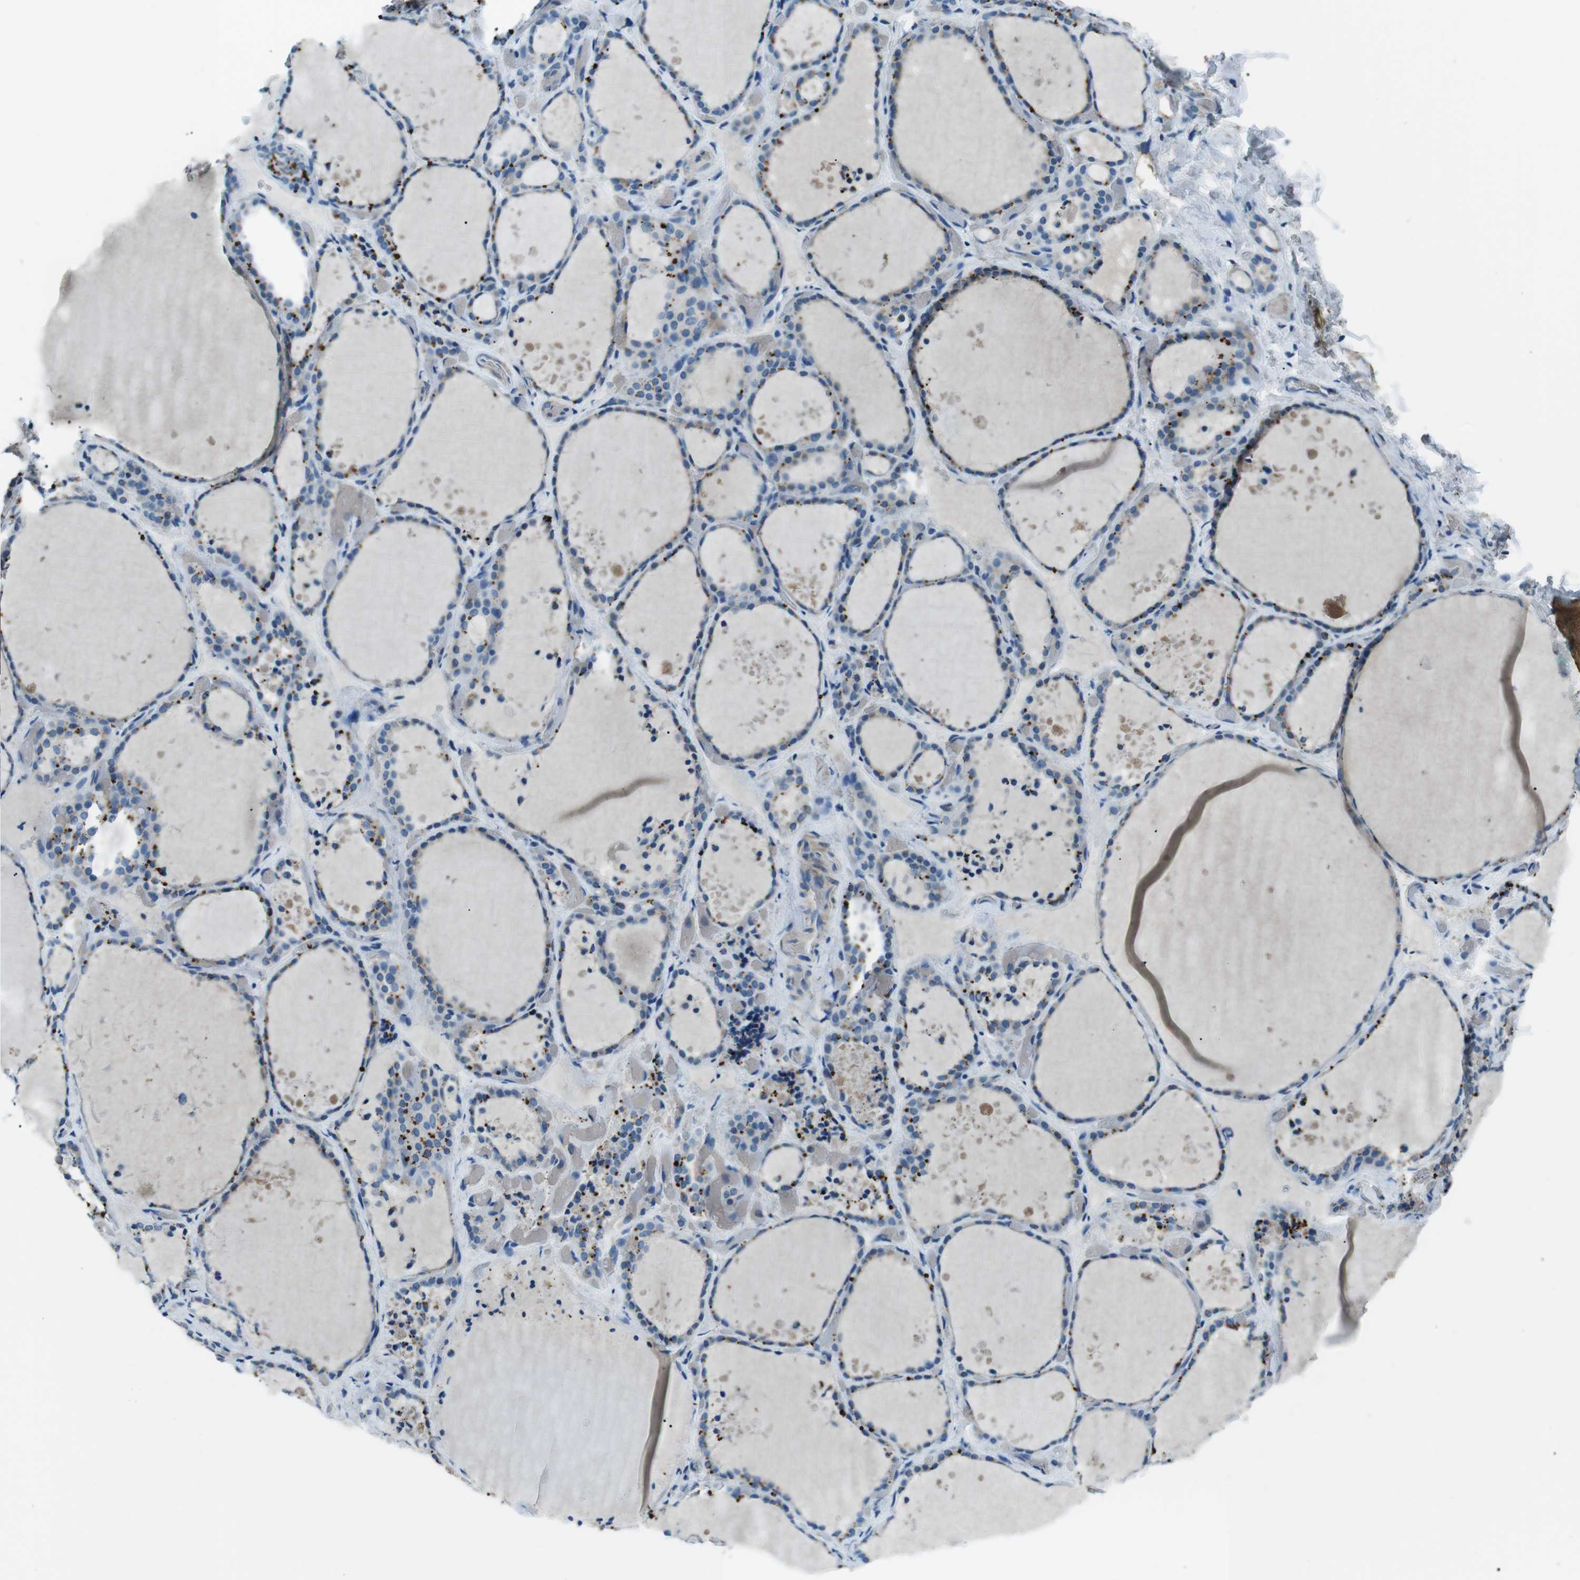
{"staining": {"intensity": "moderate", "quantity": "25%-75%", "location": "cytoplasmic/membranous"}, "tissue": "thyroid gland", "cell_type": "Glandular cells", "image_type": "normal", "snomed": [{"axis": "morphology", "description": "Normal tissue, NOS"}, {"axis": "topography", "description": "Thyroid gland"}], "caption": "A histopathology image of thyroid gland stained for a protein displays moderate cytoplasmic/membranous brown staining in glandular cells.", "gene": "ST6GAL1", "patient": {"sex": "female", "age": 44}}